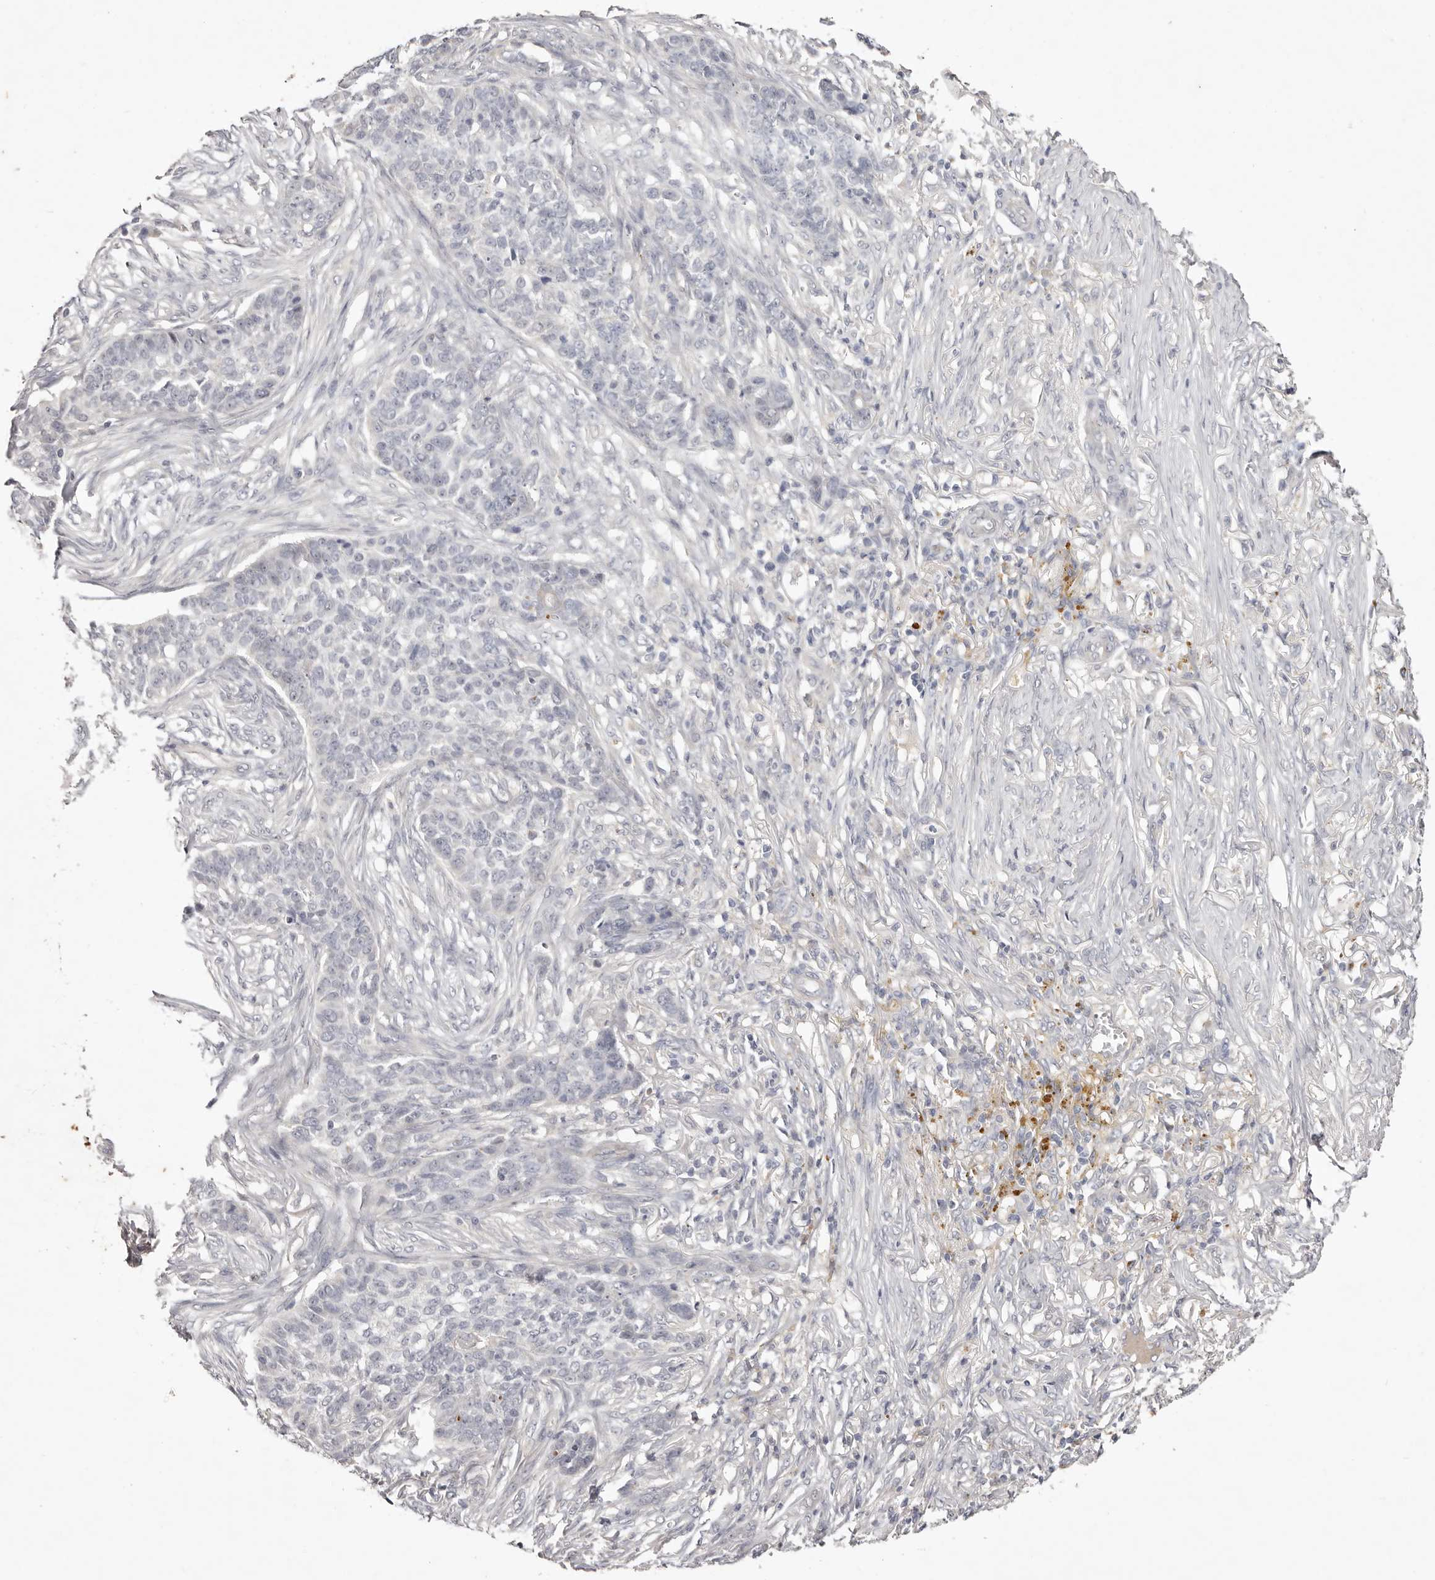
{"staining": {"intensity": "negative", "quantity": "none", "location": "none"}, "tissue": "skin cancer", "cell_type": "Tumor cells", "image_type": "cancer", "snomed": [{"axis": "morphology", "description": "Basal cell carcinoma"}, {"axis": "topography", "description": "Skin"}], "caption": "Photomicrograph shows no protein staining in tumor cells of basal cell carcinoma (skin) tissue.", "gene": "GARNL3", "patient": {"sex": "male", "age": 85}}